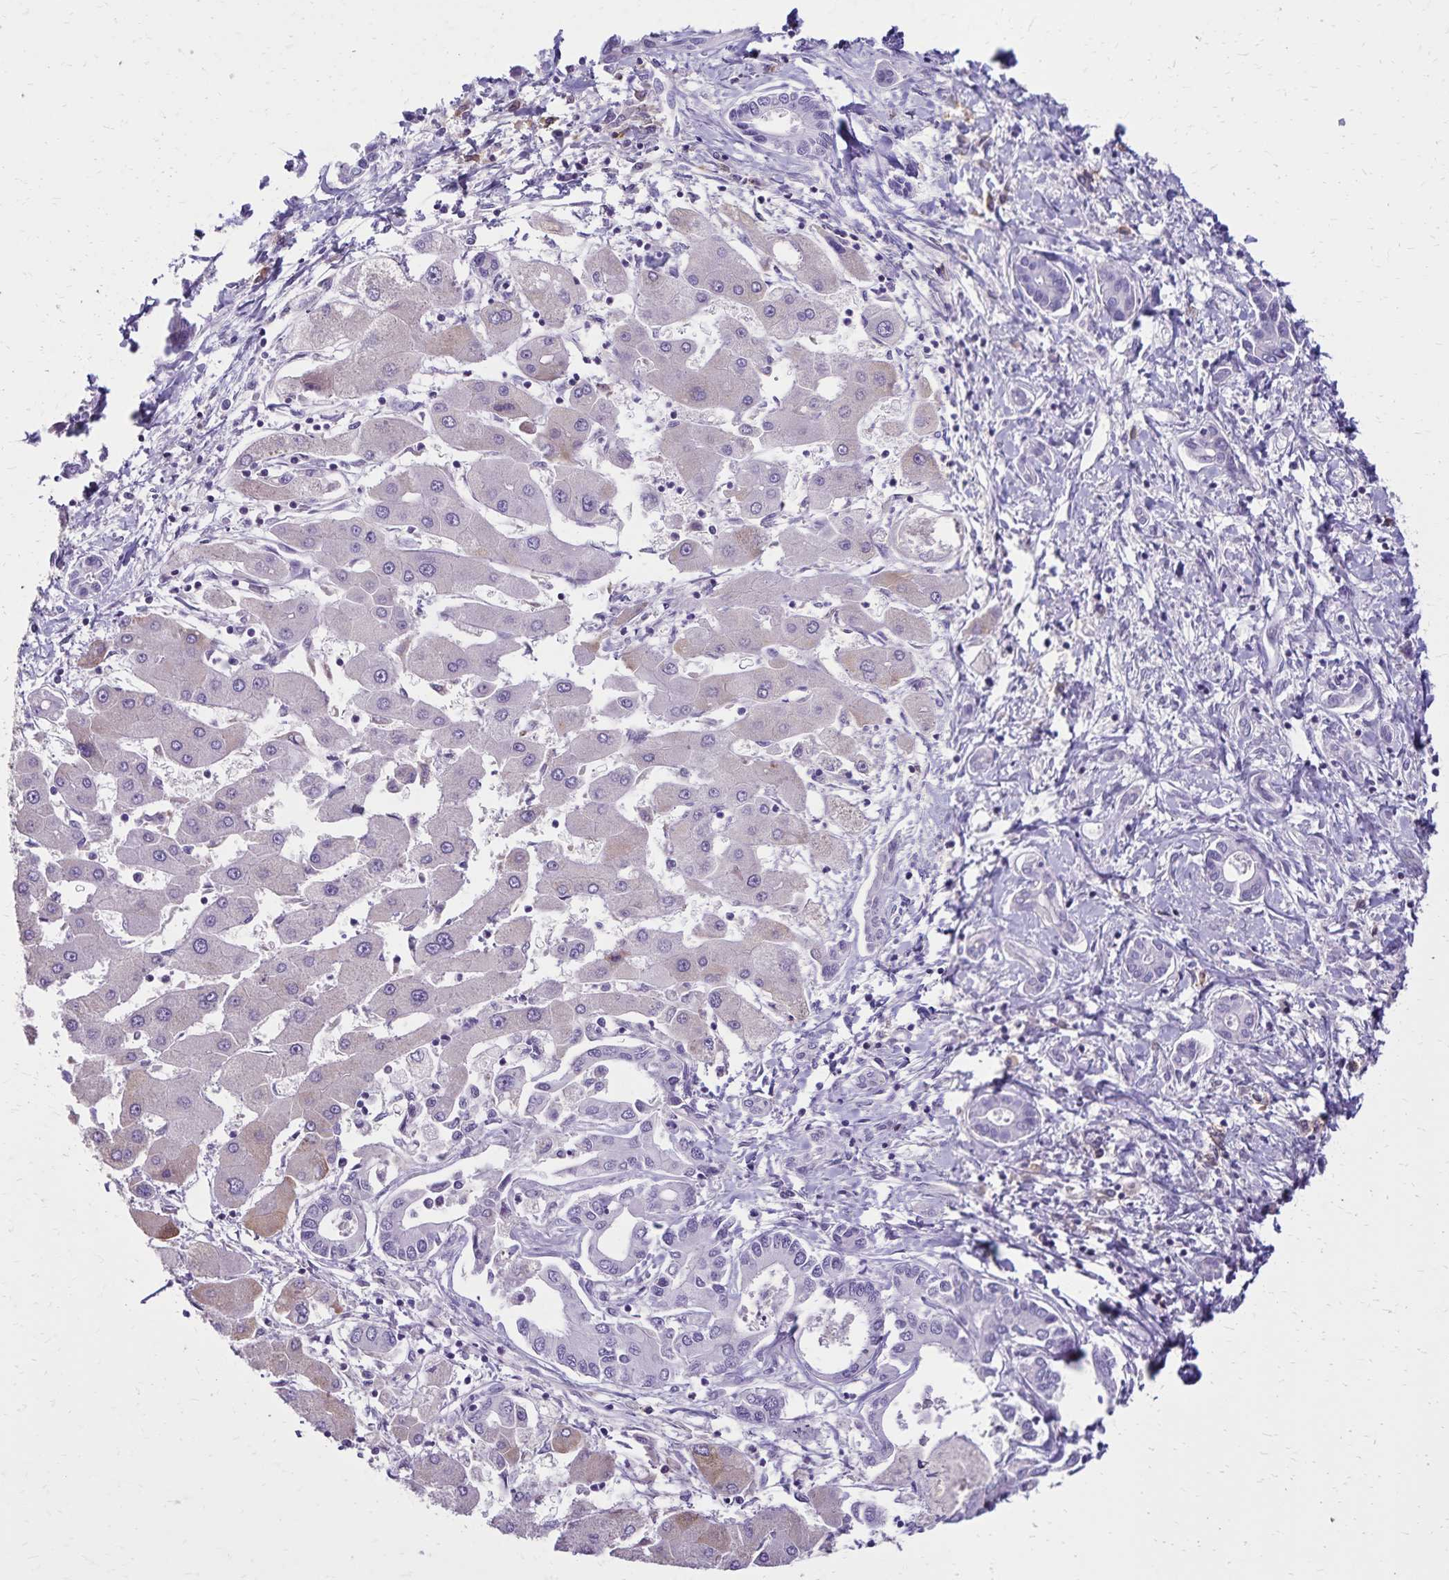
{"staining": {"intensity": "negative", "quantity": "none", "location": "none"}, "tissue": "liver cancer", "cell_type": "Tumor cells", "image_type": "cancer", "snomed": [{"axis": "morphology", "description": "Cholangiocarcinoma"}, {"axis": "topography", "description": "Liver"}], "caption": "A histopathology image of human liver cancer (cholangiocarcinoma) is negative for staining in tumor cells.", "gene": "CD27", "patient": {"sex": "male", "age": 66}}